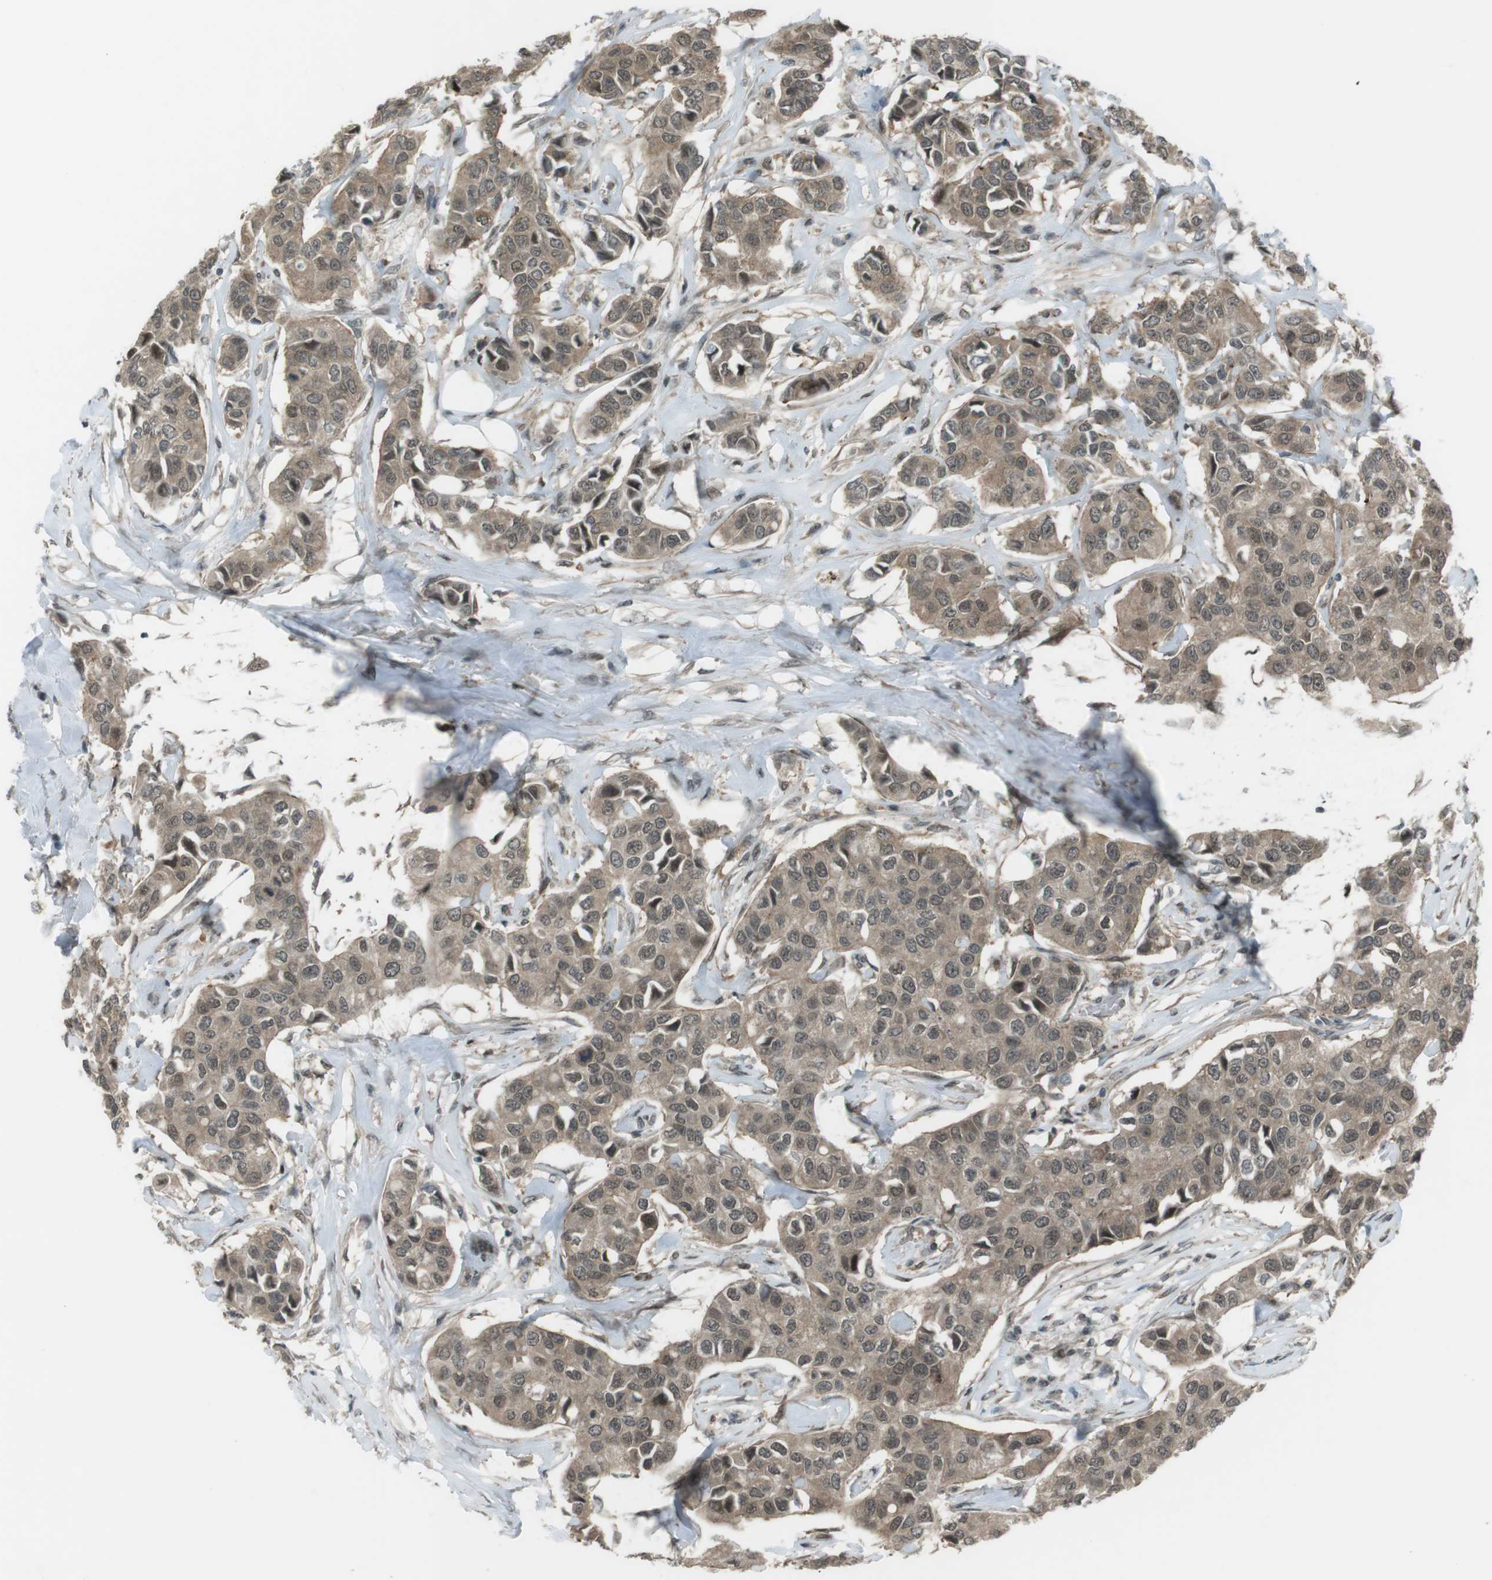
{"staining": {"intensity": "moderate", "quantity": ">75%", "location": "cytoplasmic/membranous,nuclear"}, "tissue": "breast cancer", "cell_type": "Tumor cells", "image_type": "cancer", "snomed": [{"axis": "morphology", "description": "Duct carcinoma"}, {"axis": "topography", "description": "Breast"}], "caption": "Tumor cells demonstrate medium levels of moderate cytoplasmic/membranous and nuclear positivity in approximately >75% of cells in human invasive ductal carcinoma (breast).", "gene": "SLITRK5", "patient": {"sex": "female", "age": 80}}